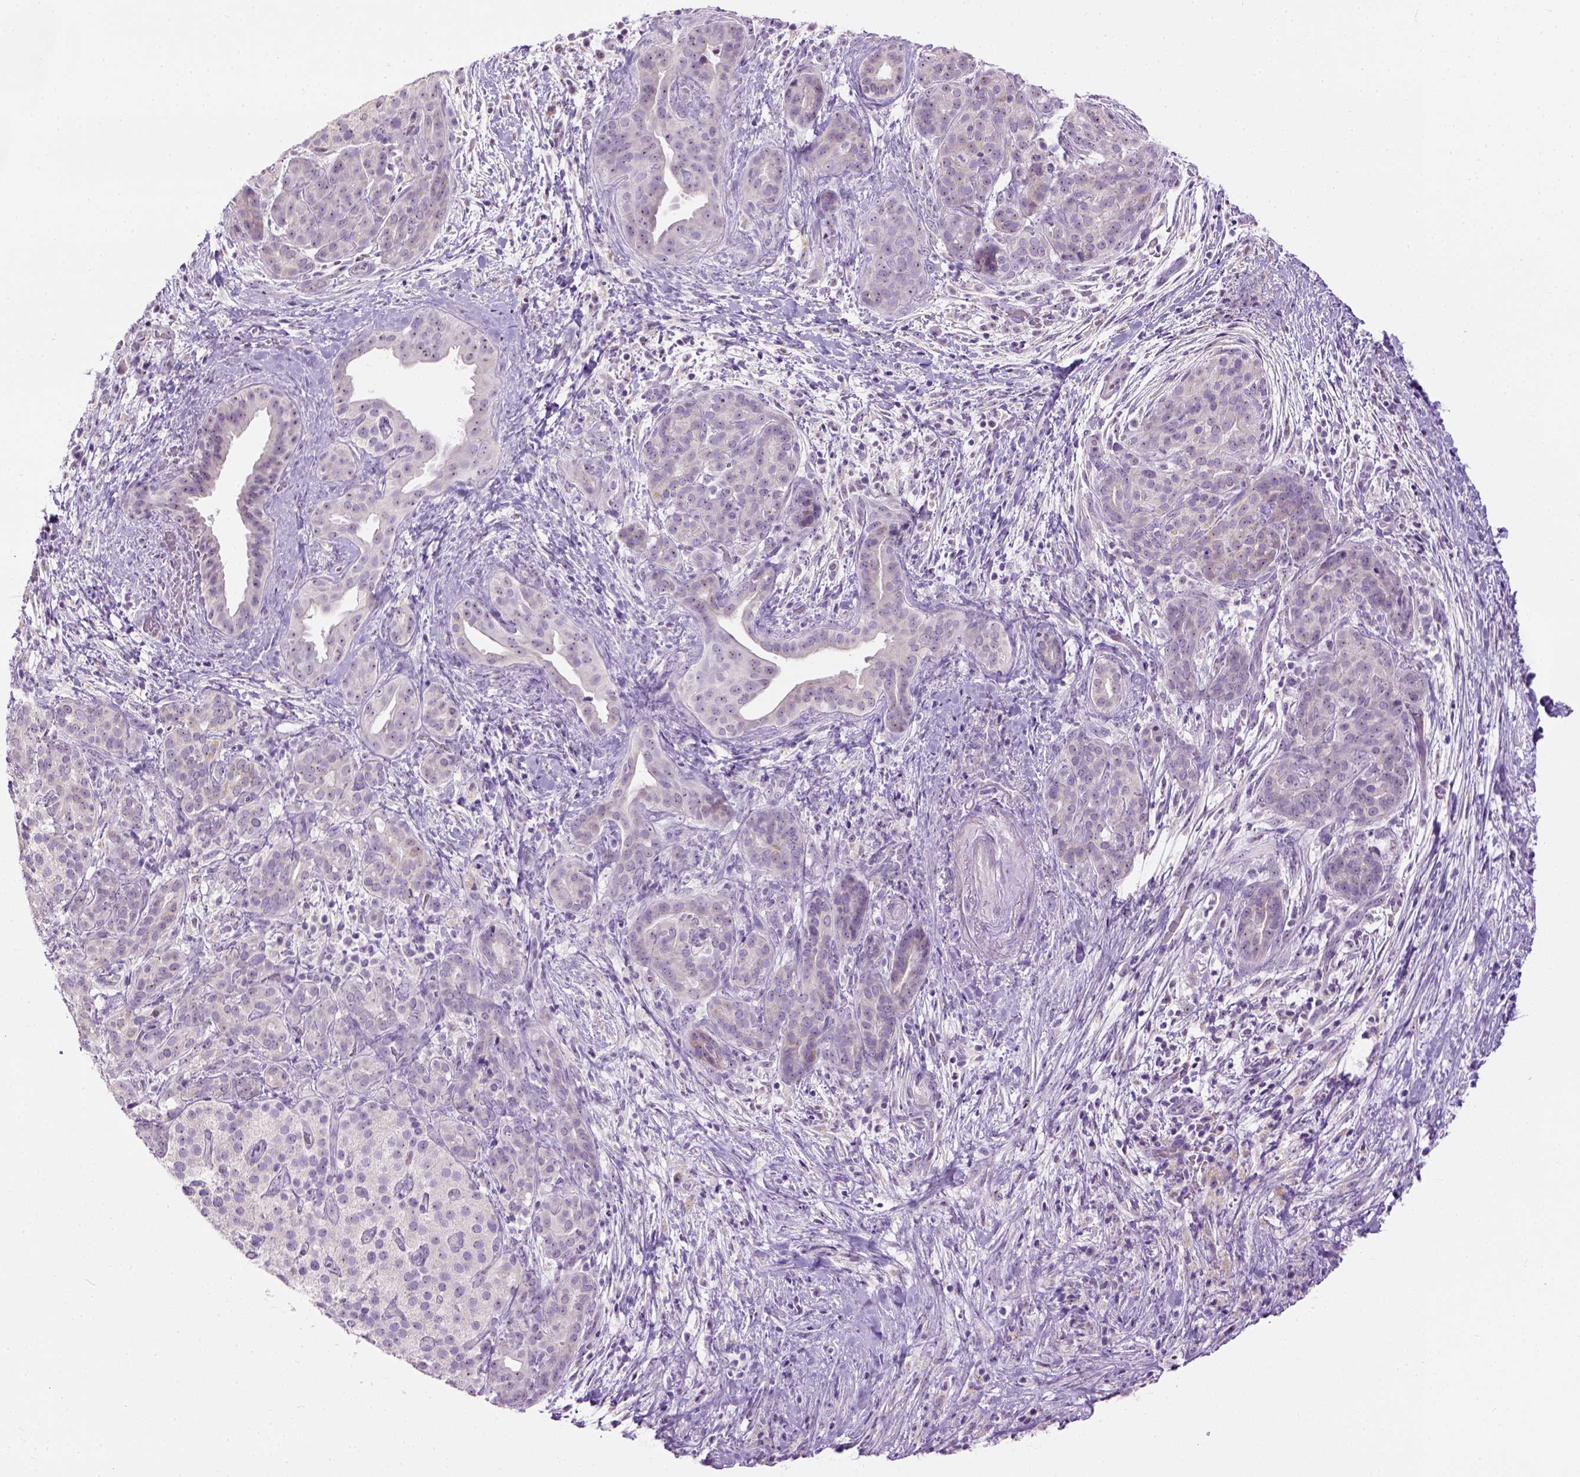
{"staining": {"intensity": "negative", "quantity": "none", "location": "none"}, "tissue": "pancreatic cancer", "cell_type": "Tumor cells", "image_type": "cancer", "snomed": [{"axis": "morphology", "description": "Adenocarcinoma, NOS"}, {"axis": "topography", "description": "Pancreas"}], "caption": "IHC of human pancreatic cancer reveals no positivity in tumor cells. (DAB IHC, high magnification).", "gene": "UTP4", "patient": {"sex": "male", "age": 44}}